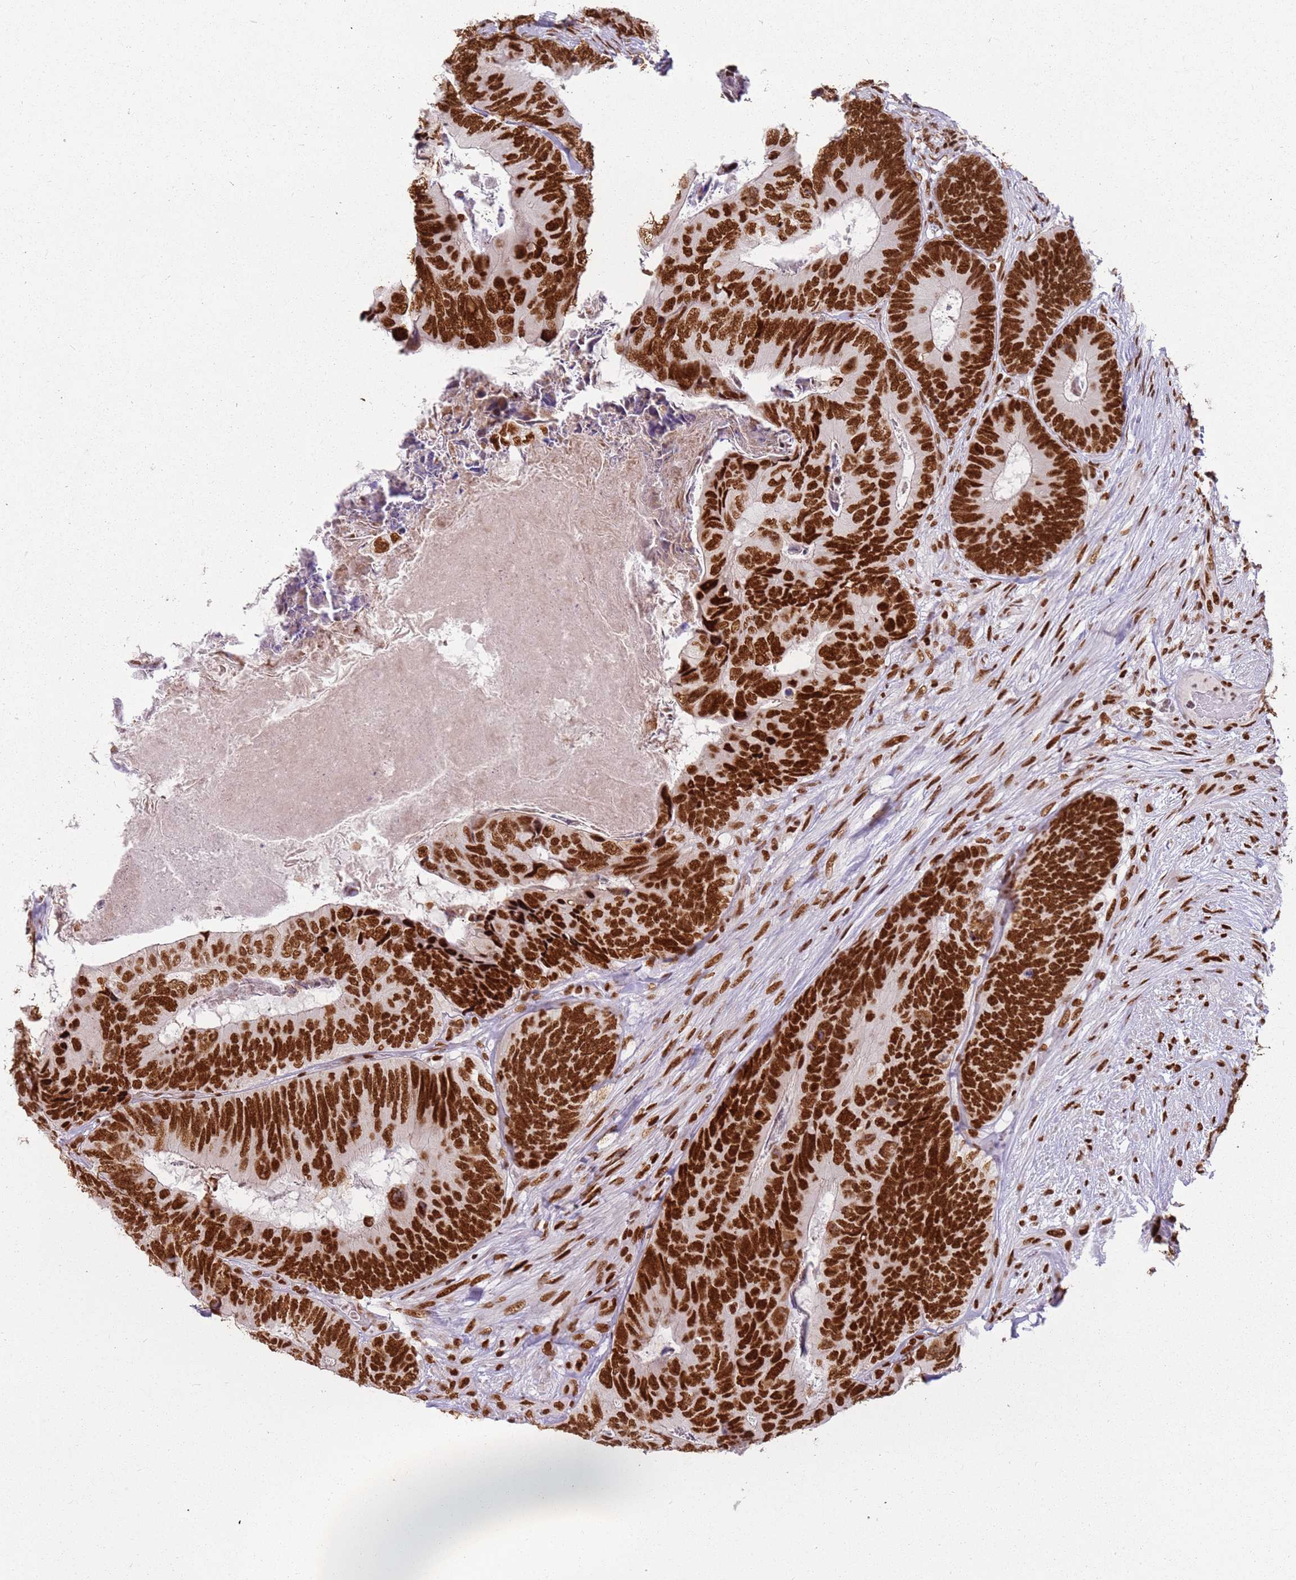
{"staining": {"intensity": "strong", "quantity": ">75%", "location": "nuclear"}, "tissue": "colorectal cancer", "cell_type": "Tumor cells", "image_type": "cancer", "snomed": [{"axis": "morphology", "description": "Adenocarcinoma, NOS"}, {"axis": "topography", "description": "Colon"}], "caption": "Brown immunohistochemical staining in adenocarcinoma (colorectal) displays strong nuclear expression in about >75% of tumor cells.", "gene": "TENT4A", "patient": {"sex": "female", "age": 67}}